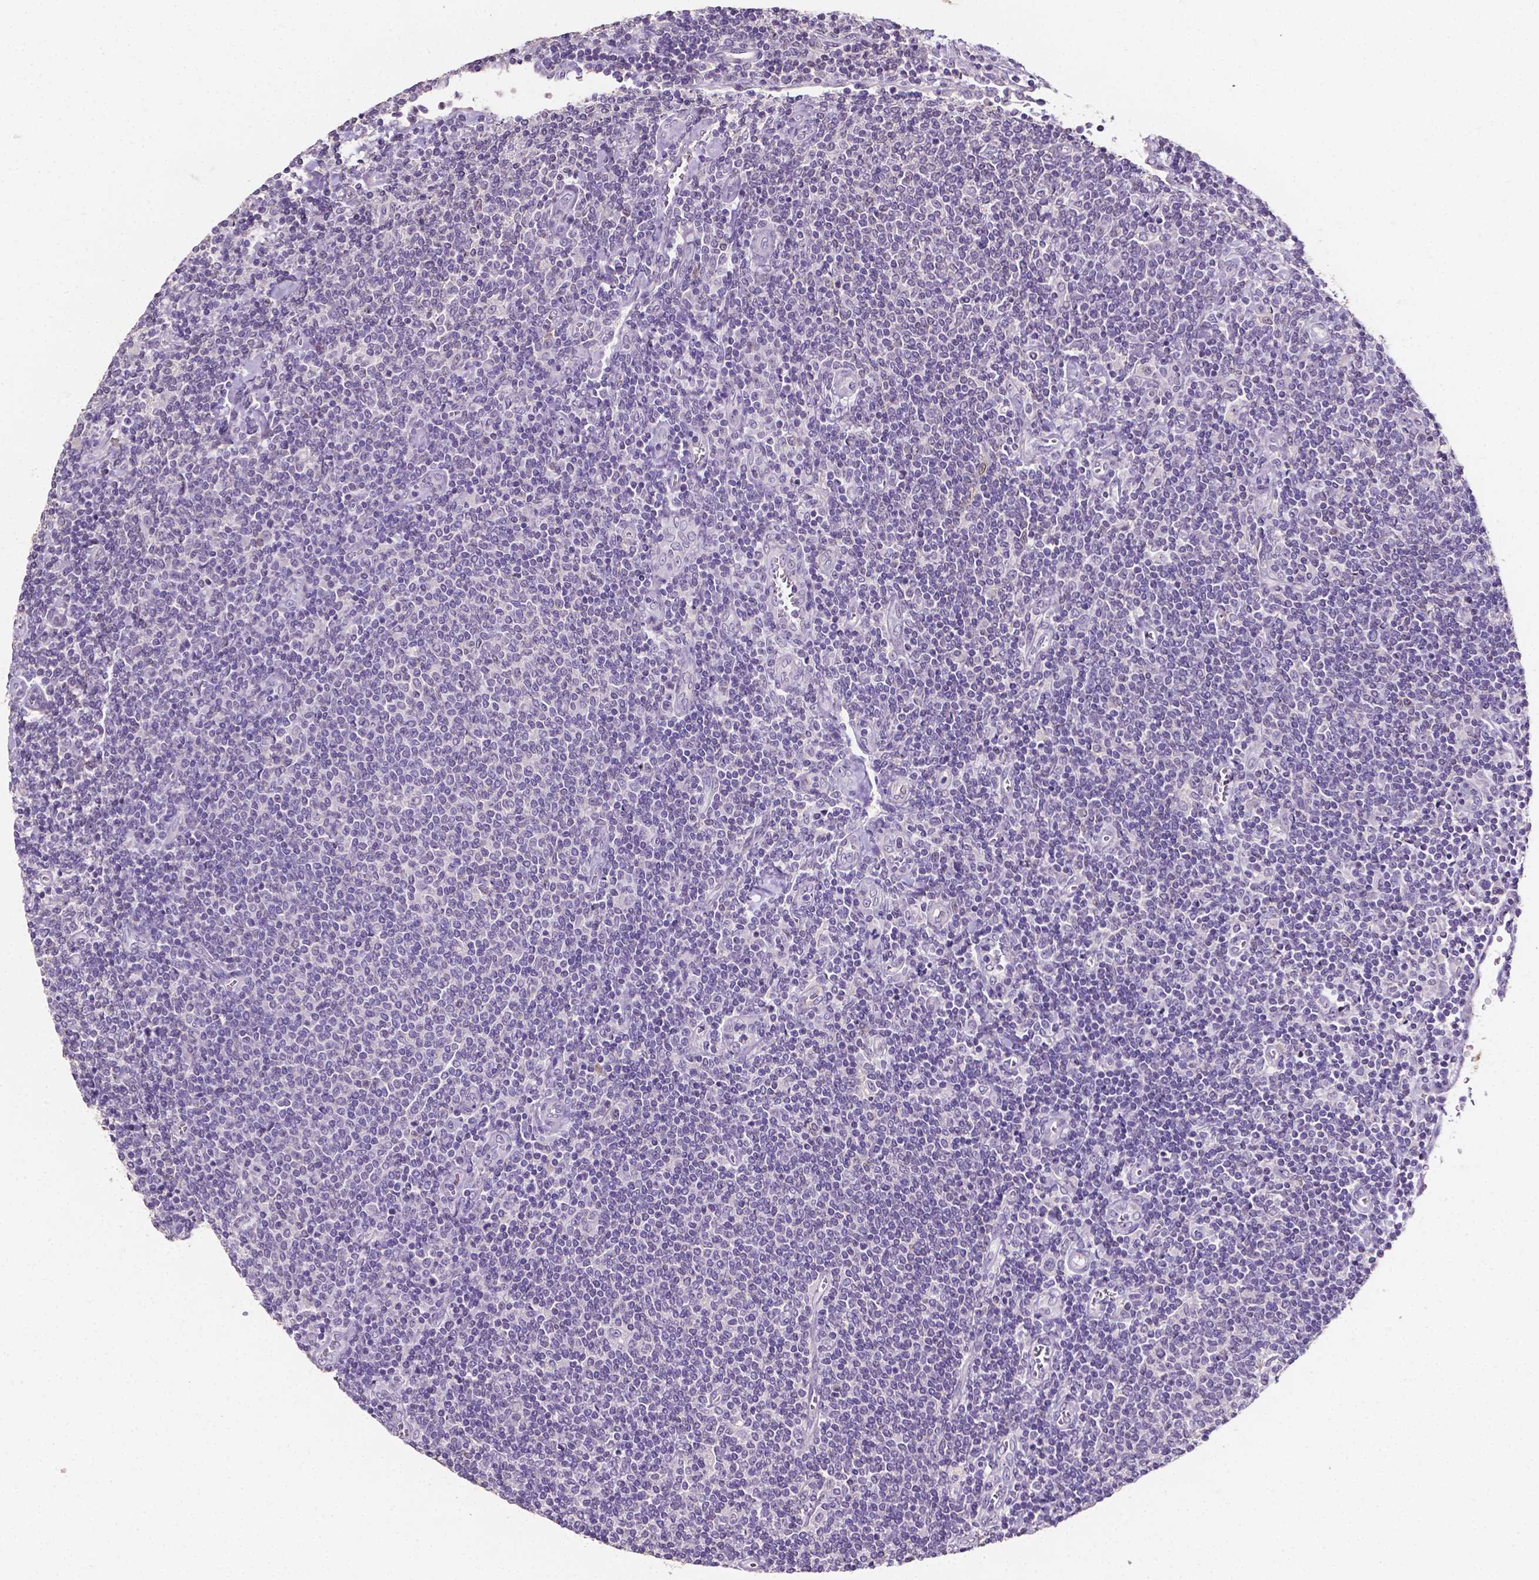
{"staining": {"intensity": "negative", "quantity": "none", "location": "none"}, "tissue": "lymphoma", "cell_type": "Tumor cells", "image_type": "cancer", "snomed": [{"axis": "morphology", "description": "Malignant lymphoma, non-Hodgkin's type, Low grade"}, {"axis": "topography", "description": "Lymph node"}], "caption": "Micrograph shows no protein staining in tumor cells of lymphoma tissue.", "gene": "PSAT1", "patient": {"sex": "male", "age": 52}}